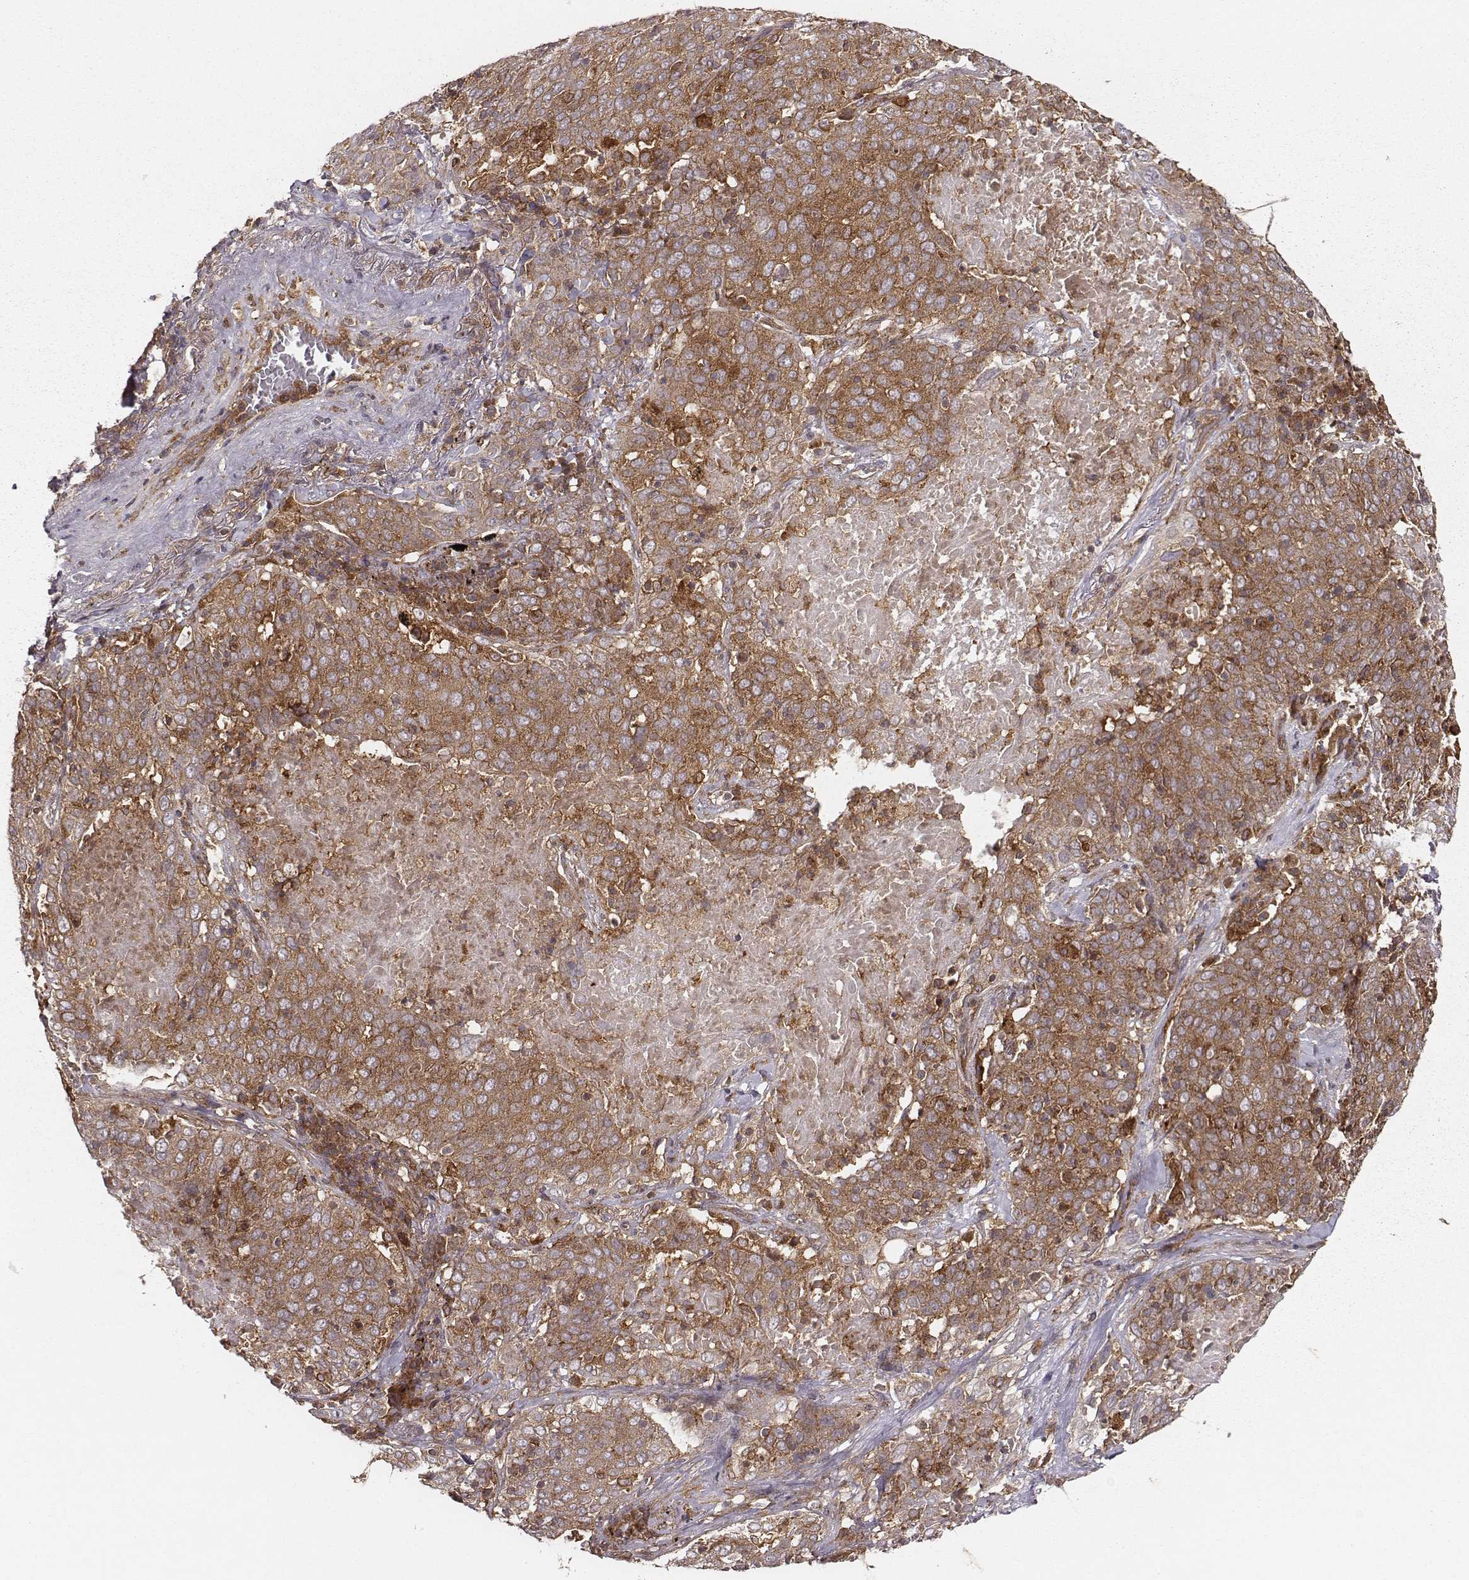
{"staining": {"intensity": "moderate", "quantity": ">75%", "location": "cytoplasmic/membranous"}, "tissue": "lung cancer", "cell_type": "Tumor cells", "image_type": "cancer", "snomed": [{"axis": "morphology", "description": "Squamous cell carcinoma, NOS"}, {"axis": "topography", "description": "Lung"}], "caption": "Lung cancer (squamous cell carcinoma) stained for a protein shows moderate cytoplasmic/membranous positivity in tumor cells.", "gene": "VPS26A", "patient": {"sex": "male", "age": 82}}